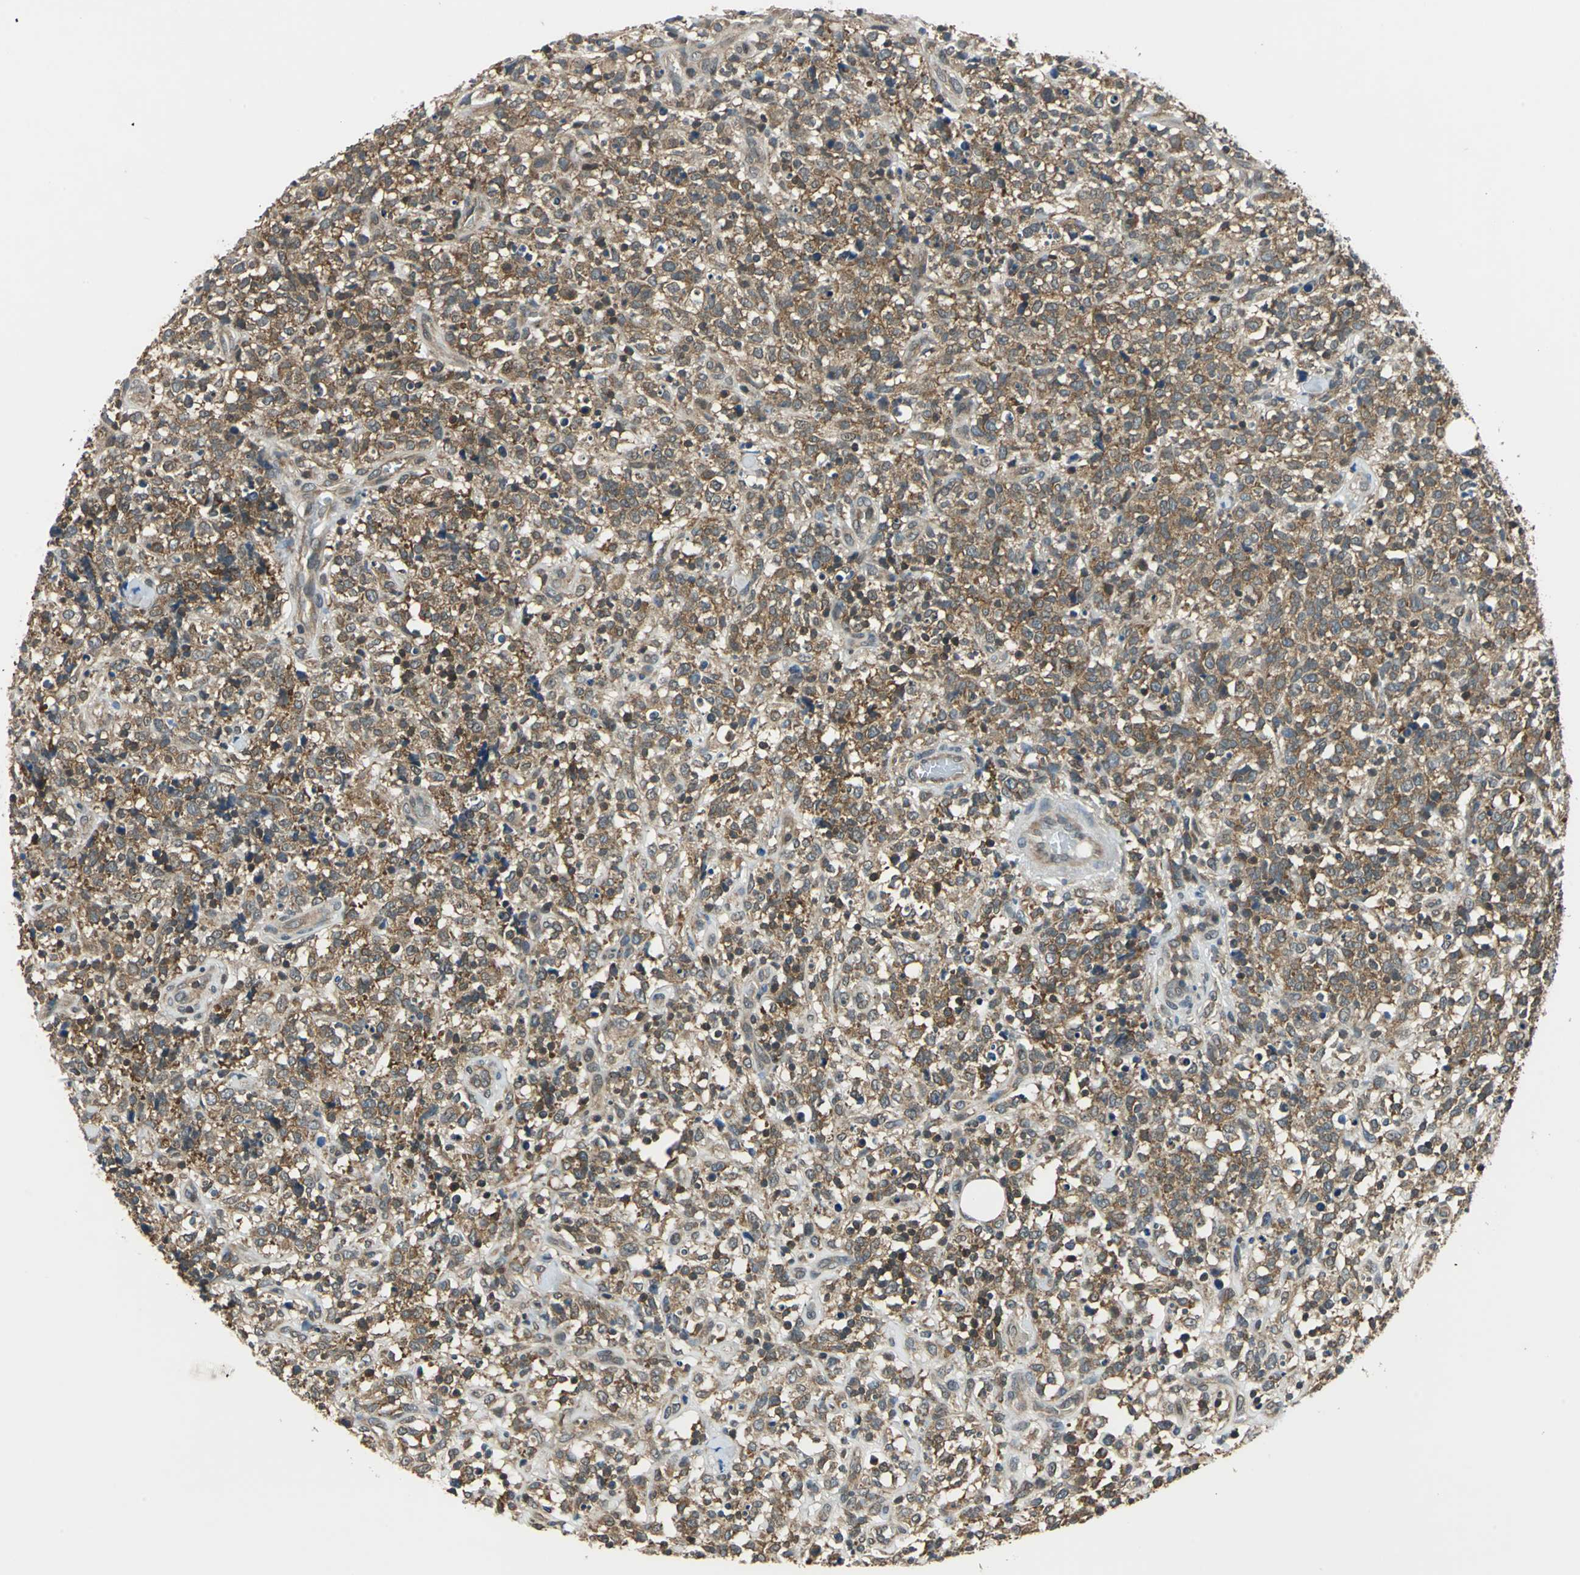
{"staining": {"intensity": "strong", "quantity": ">75%", "location": "cytoplasmic/membranous"}, "tissue": "lymphoma", "cell_type": "Tumor cells", "image_type": "cancer", "snomed": [{"axis": "morphology", "description": "Malignant lymphoma, non-Hodgkin's type, High grade"}, {"axis": "topography", "description": "Lymph node"}], "caption": "Immunohistochemical staining of high-grade malignant lymphoma, non-Hodgkin's type displays strong cytoplasmic/membranous protein staining in about >75% of tumor cells. (IHC, brightfield microscopy, high magnification).", "gene": "ARPC3", "patient": {"sex": "female", "age": 73}}